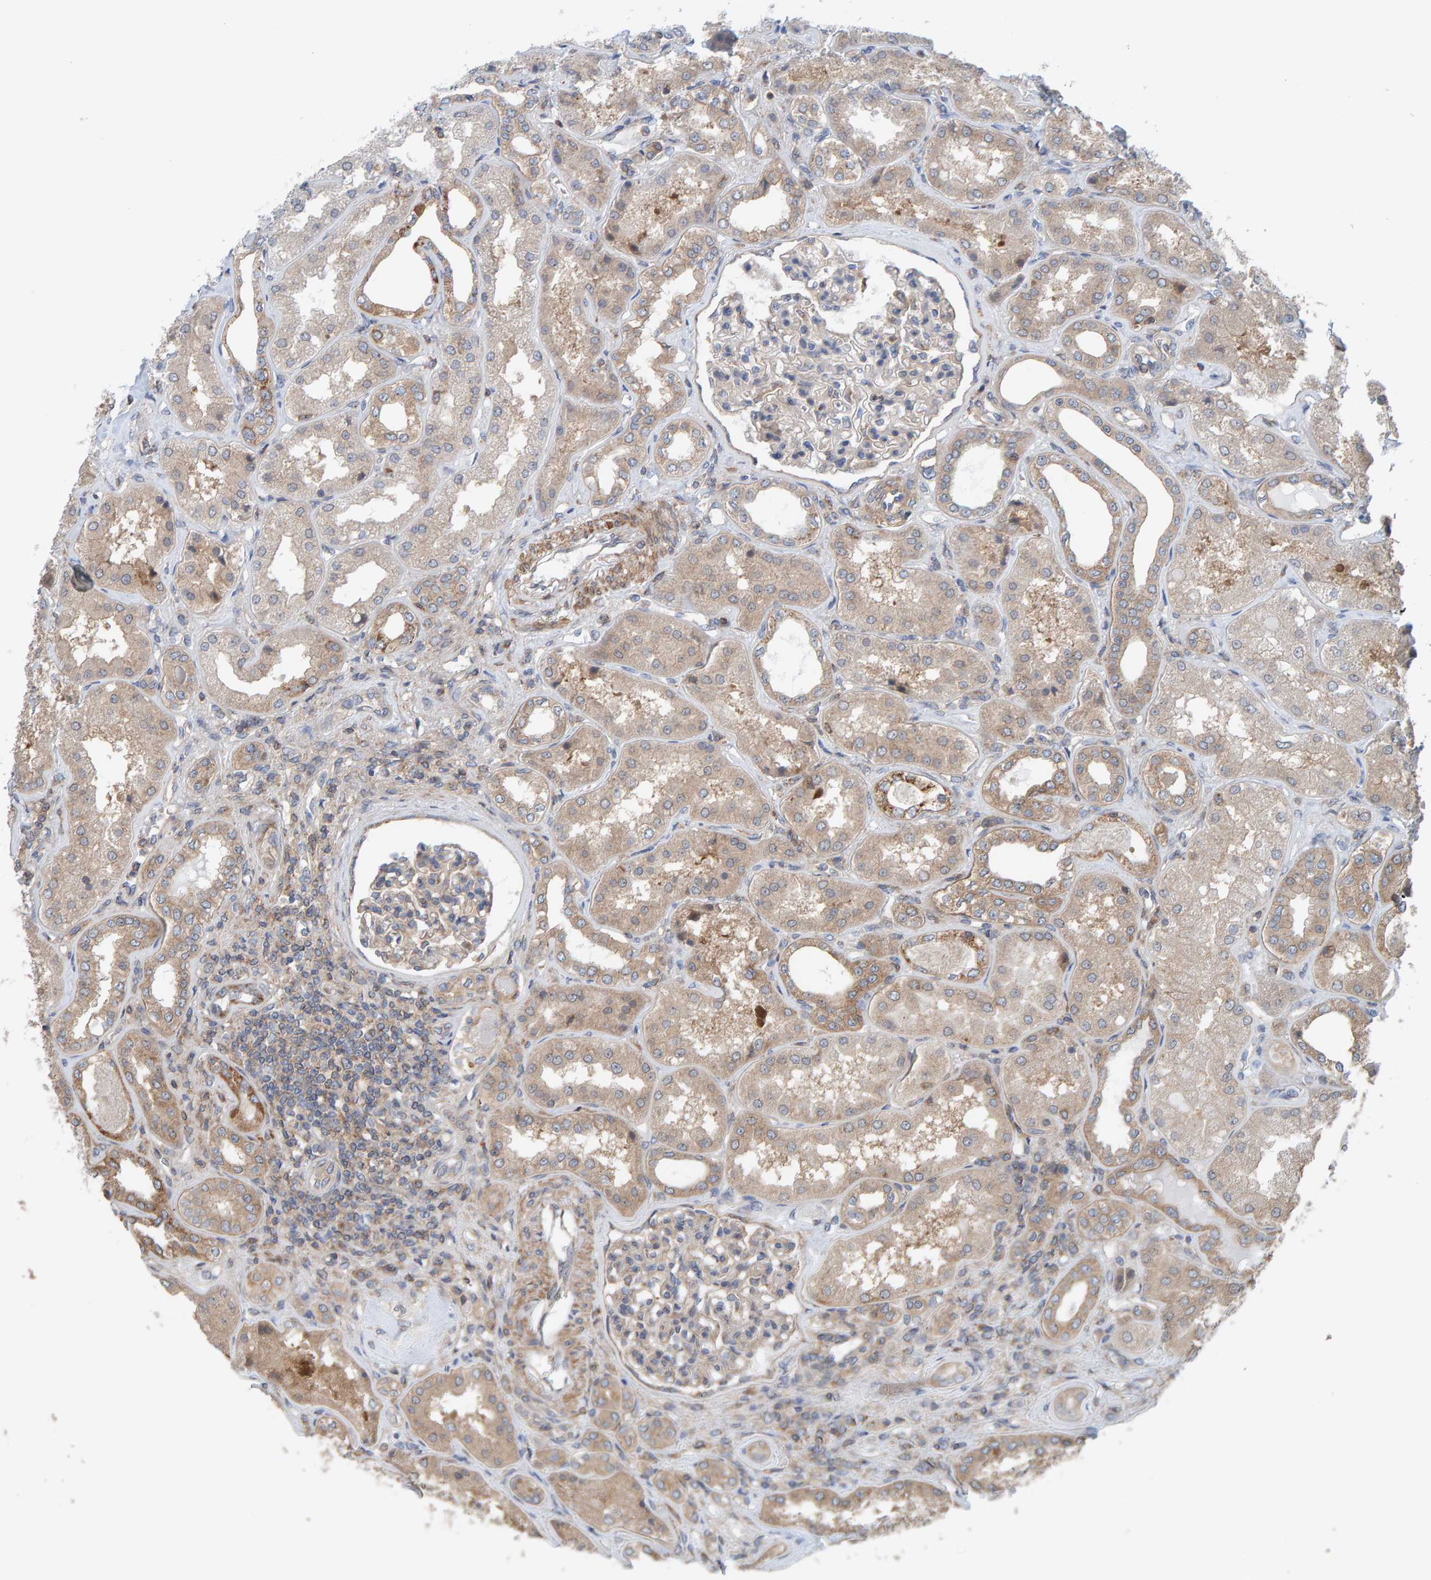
{"staining": {"intensity": "moderate", "quantity": "25%-75%", "location": "cytoplasmic/membranous"}, "tissue": "kidney", "cell_type": "Cells in glomeruli", "image_type": "normal", "snomed": [{"axis": "morphology", "description": "Normal tissue, NOS"}, {"axis": "topography", "description": "Kidney"}], "caption": "Normal kidney reveals moderate cytoplasmic/membranous positivity in approximately 25%-75% of cells in glomeruli, visualized by immunohistochemistry.", "gene": "UBAP1", "patient": {"sex": "female", "age": 56}}